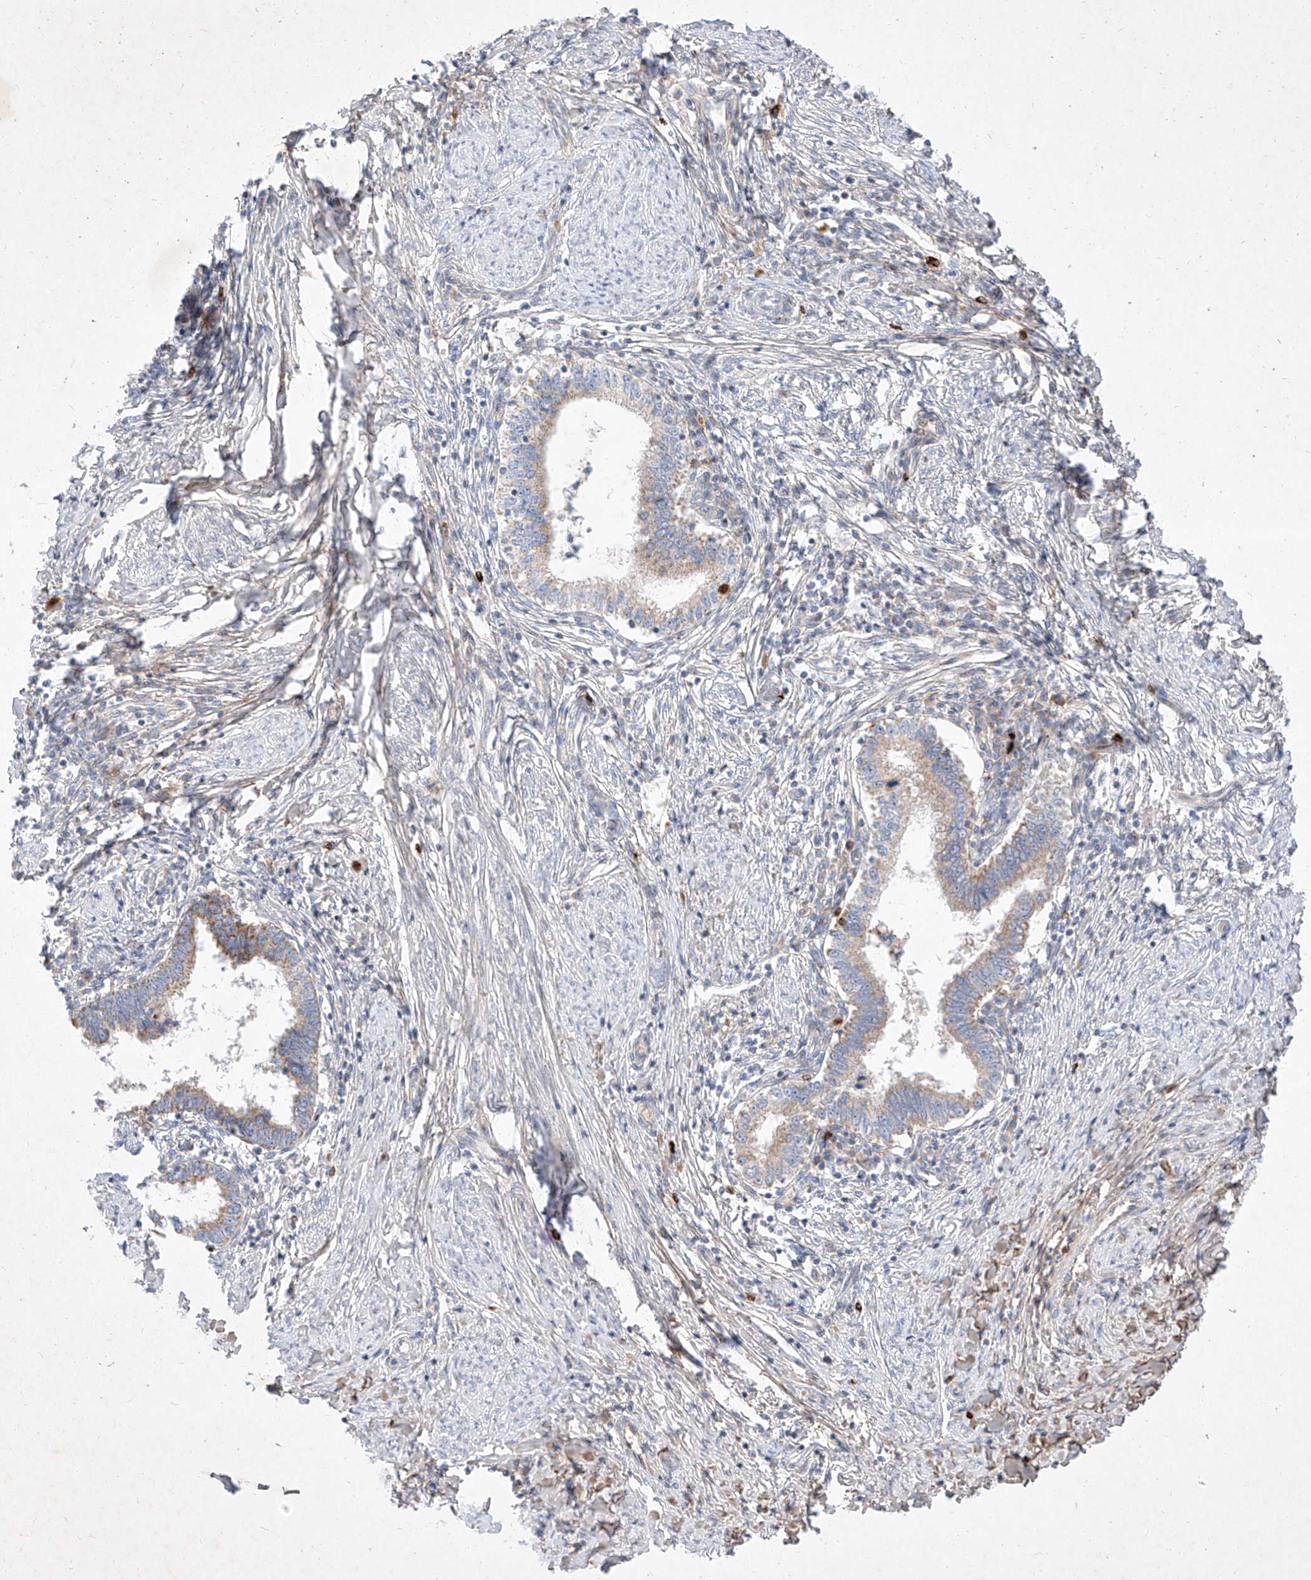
{"staining": {"intensity": "moderate", "quantity": "25%-75%", "location": "cytoplasmic/membranous"}, "tissue": "cervical cancer", "cell_type": "Tumor cells", "image_type": "cancer", "snomed": [{"axis": "morphology", "description": "Adenocarcinoma, NOS"}, {"axis": "topography", "description": "Cervix"}], "caption": "DAB (3,3'-diaminobenzidine) immunohistochemical staining of human cervical cancer shows moderate cytoplasmic/membranous protein expression in approximately 25%-75% of tumor cells.", "gene": "OSGEPL1", "patient": {"sex": "female", "age": 36}}